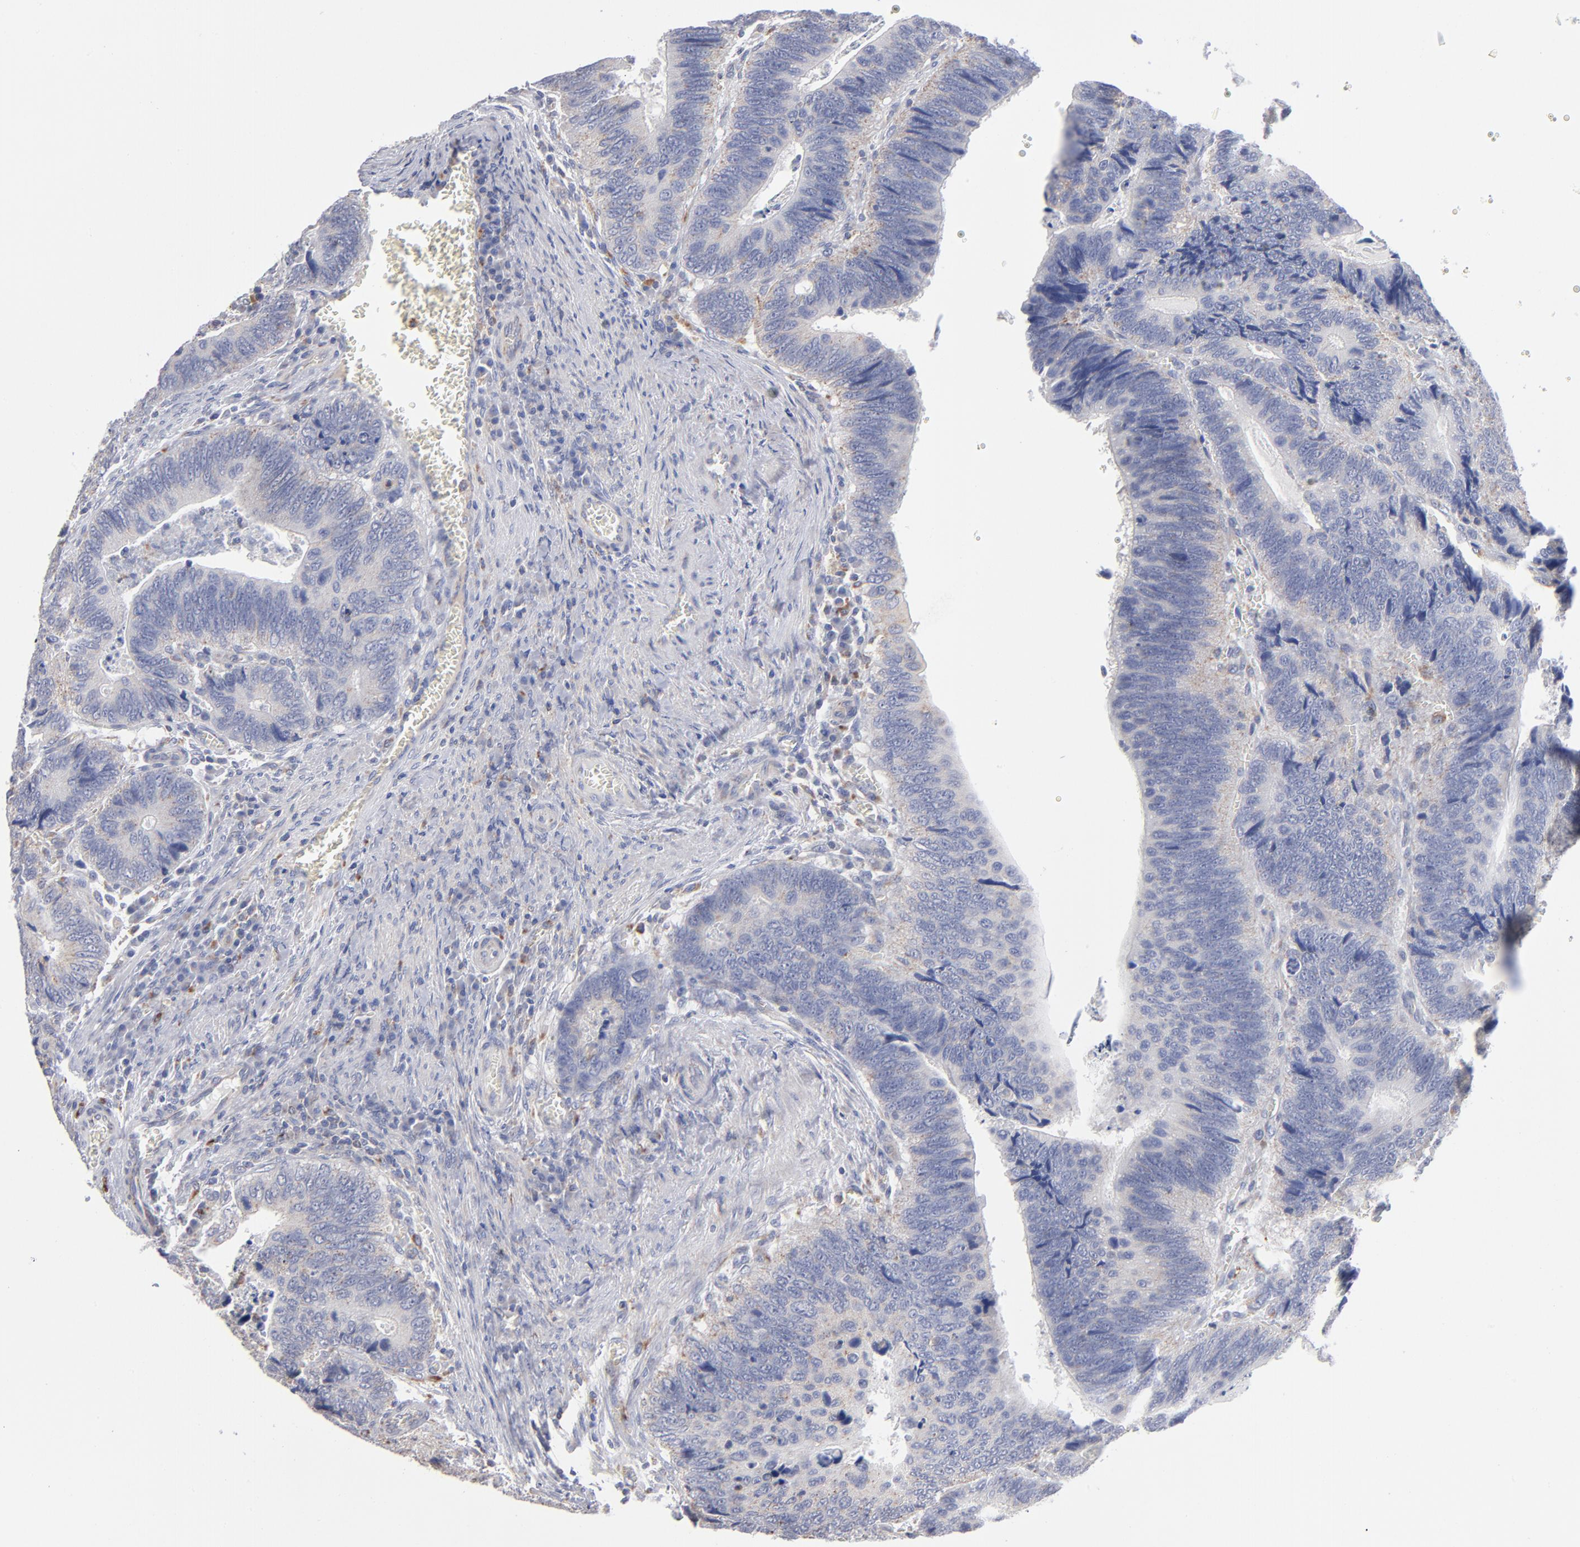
{"staining": {"intensity": "weak", "quantity": "25%-75%", "location": "cytoplasmic/membranous"}, "tissue": "colorectal cancer", "cell_type": "Tumor cells", "image_type": "cancer", "snomed": [{"axis": "morphology", "description": "Adenocarcinoma, NOS"}, {"axis": "topography", "description": "Colon"}], "caption": "Protein expression analysis of human colorectal cancer reveals weak cytoplasmic/membranous positivity in approximately 25%-75% of tumor cells.", "gene": "RRAGB", "patient": {"sex": "male", "age": 72}}